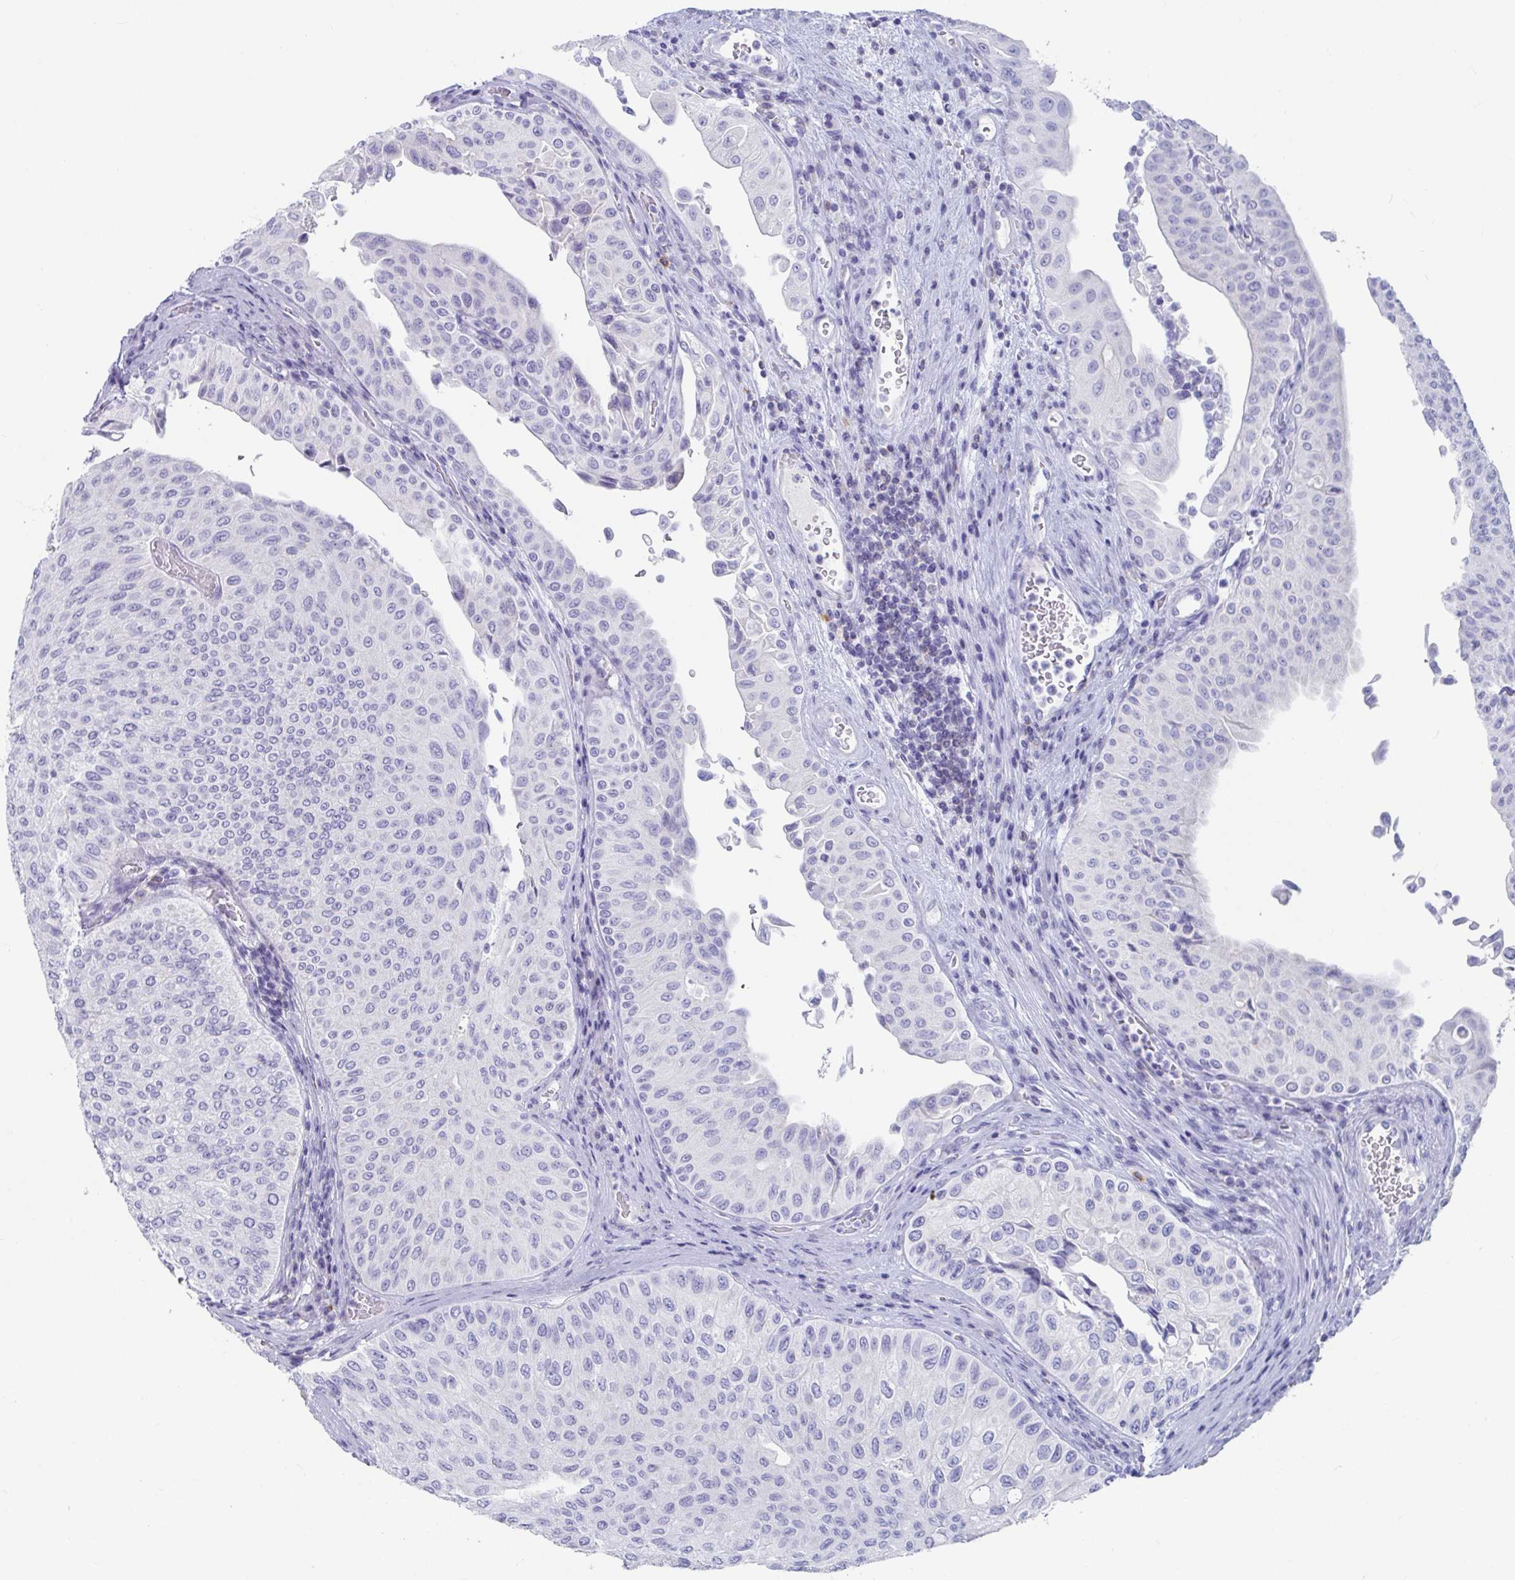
{"staining": {"intensity": "negative", "quantity": "none", "location": "none"}, "tissue": "urothelial cancer", "cell_type": "Tumor cells", "image_type": "cancer", "snomed": [{"axis": "morphology", "description": "Urothelial carcinoma, NOS"}, {"axis": "topography", "description": "Urinary bladder"}], "caption": "Histopathology image shows no significant protein staining in tumor cells of urothelial cancer.", "gene": "PLA2G1B", "patient": {"sex": "male", "age": 59}}